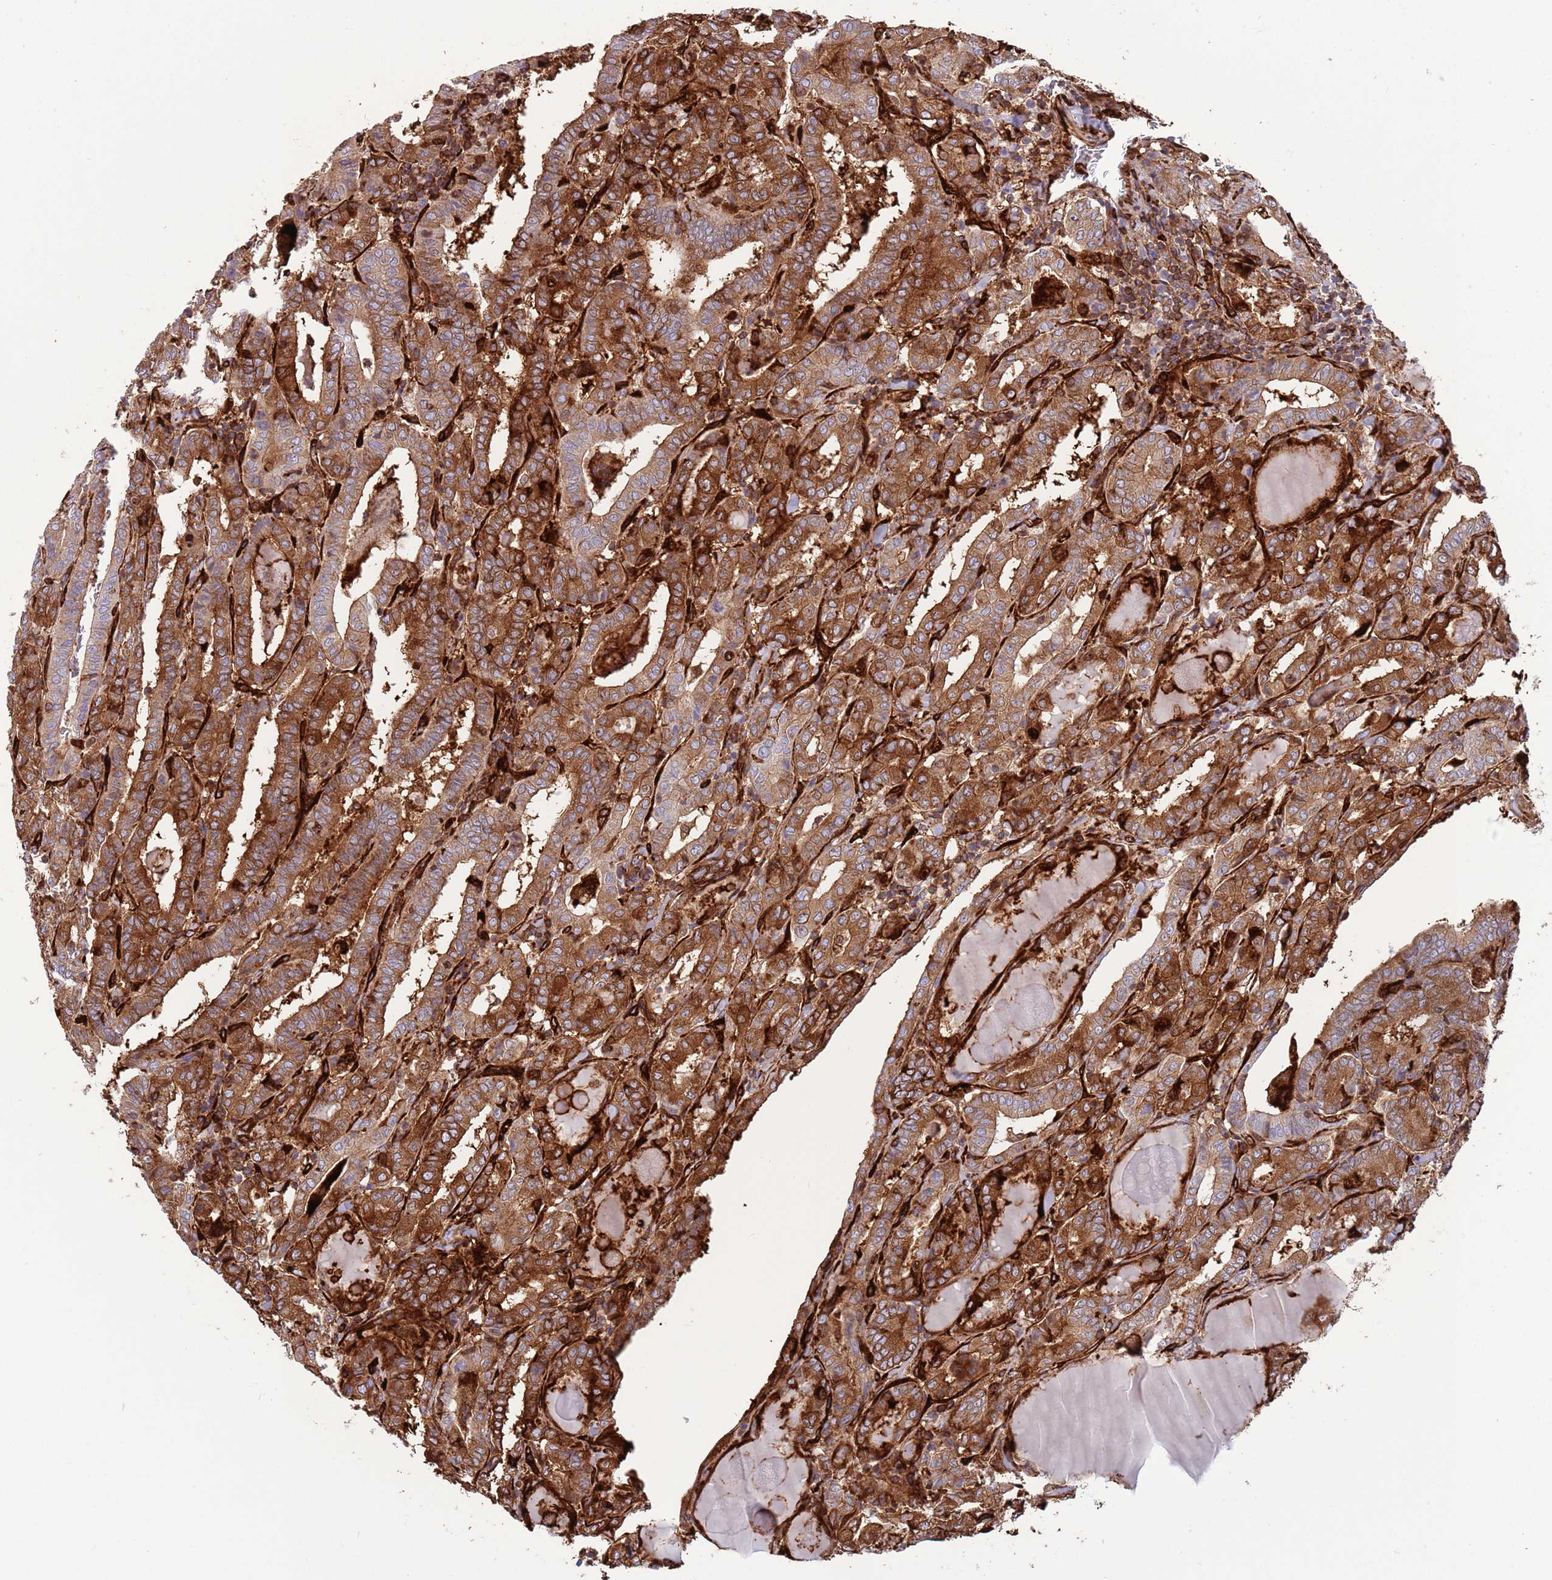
{"staining": {"intensity": "strong", "quantity": ">75%", "location": "cytoplasmic/membranous"}, "tissue": "thyroid cancer", "cell_type": "Tumor cells", "image_type": "cancer", "snomed": [{"axis": "morphology", "description": "Papillary adenocarcinoma, NOS"}, {"axis": "topography", "description": "Thyroid gland"}], "caption": "Strong cytoplasmic/membranous protein expression is identified in about >75% of tumor cells in thyroid papillary adenocarcinoma. Nuclei are stained in blue.", "gene": "KBTBD7", "patient": {"sex": "female", "age": 72}}